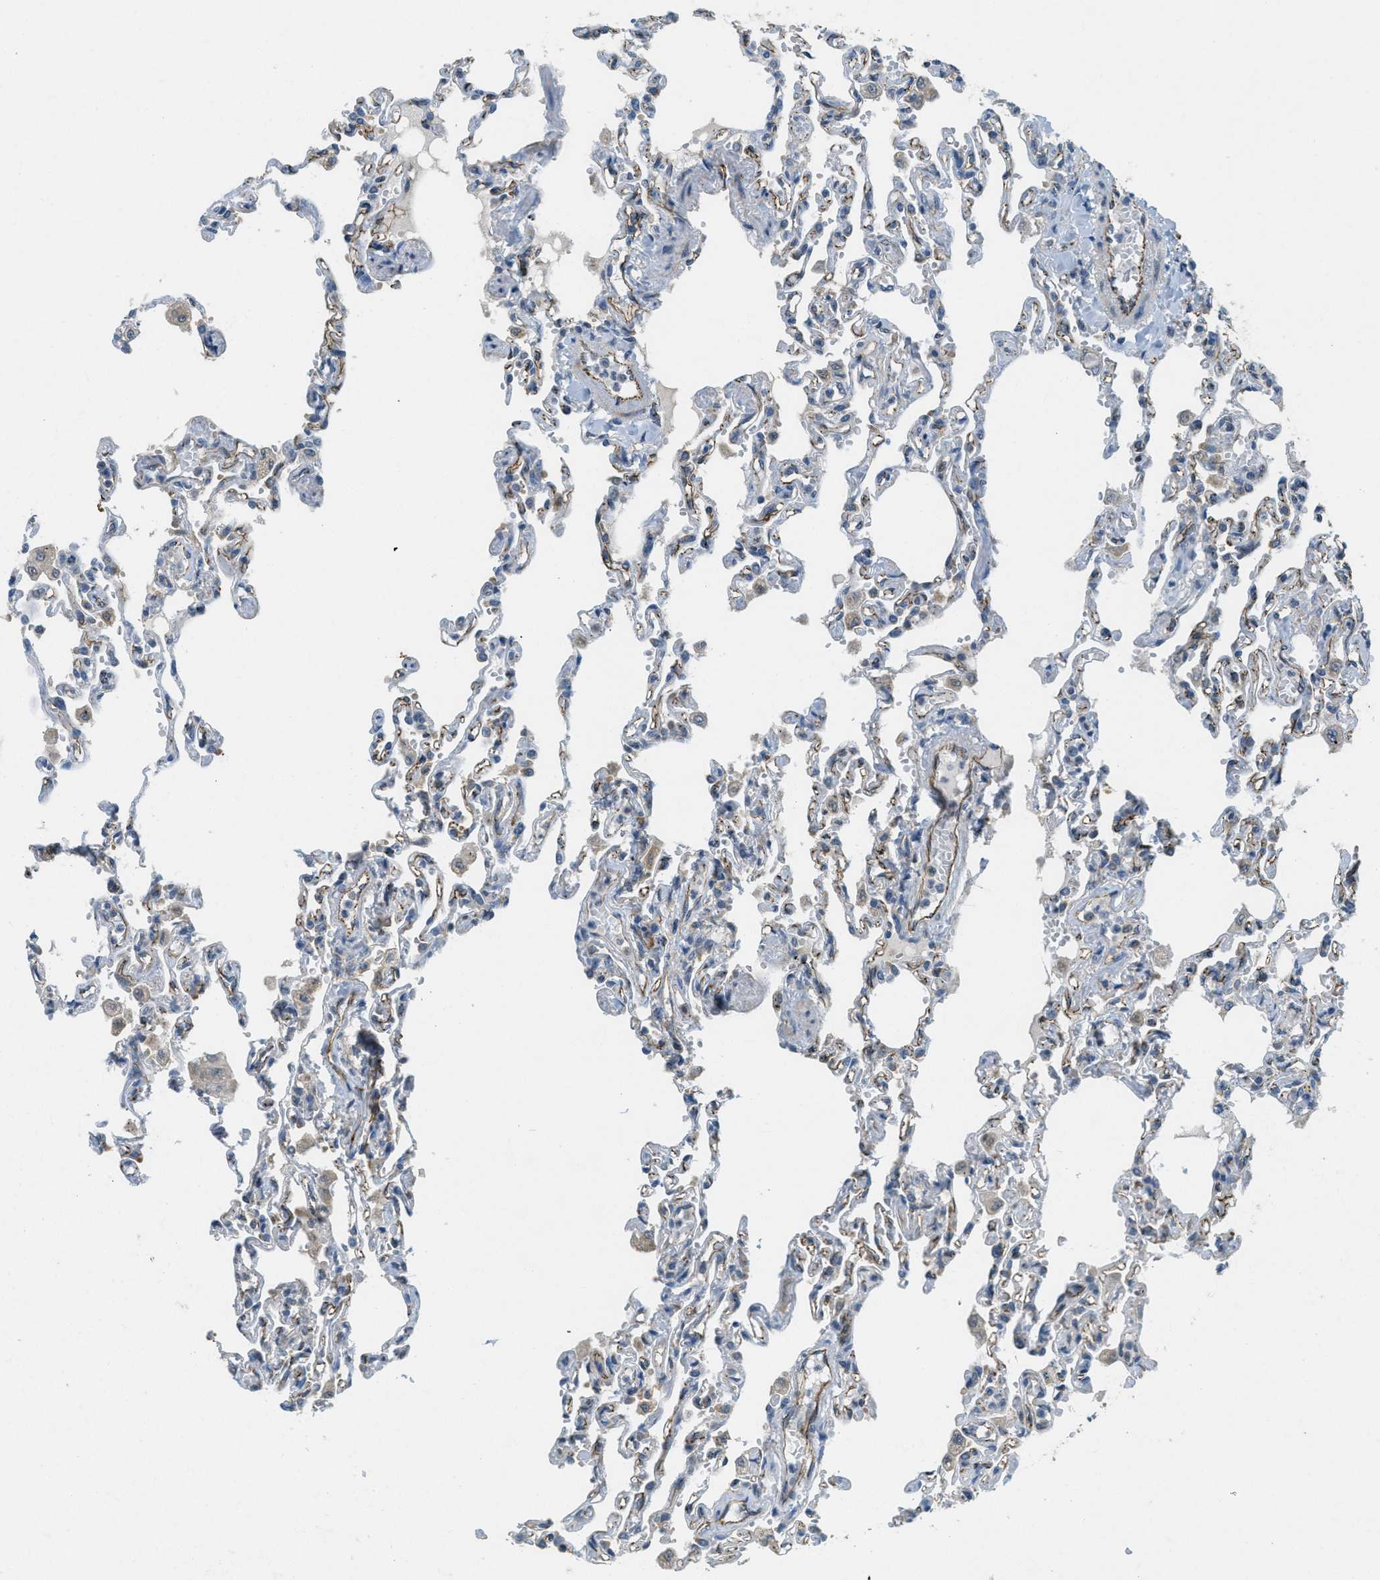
{"staining": {"intensity": "weak", "quantity": "25%-75%", "location": "cytoplasmic/membranous"}, "tissue": "lung", "cell_type": "Alveolar cells", "image_type": "normal", "snomed": [{"axis": "morphology", "description": "Normal tissue, NOS"}, {"axis": "topography", "description": "Lung"}], "caption": "Immunohistochemical staining of normal human lung reveals 25%-75% levels of weak cytoplasmic/membranous protein staining in about 25%-75% of alveolar cells.", "gene": "JCAD", "patient": {"sex": "male", "age": 21}}